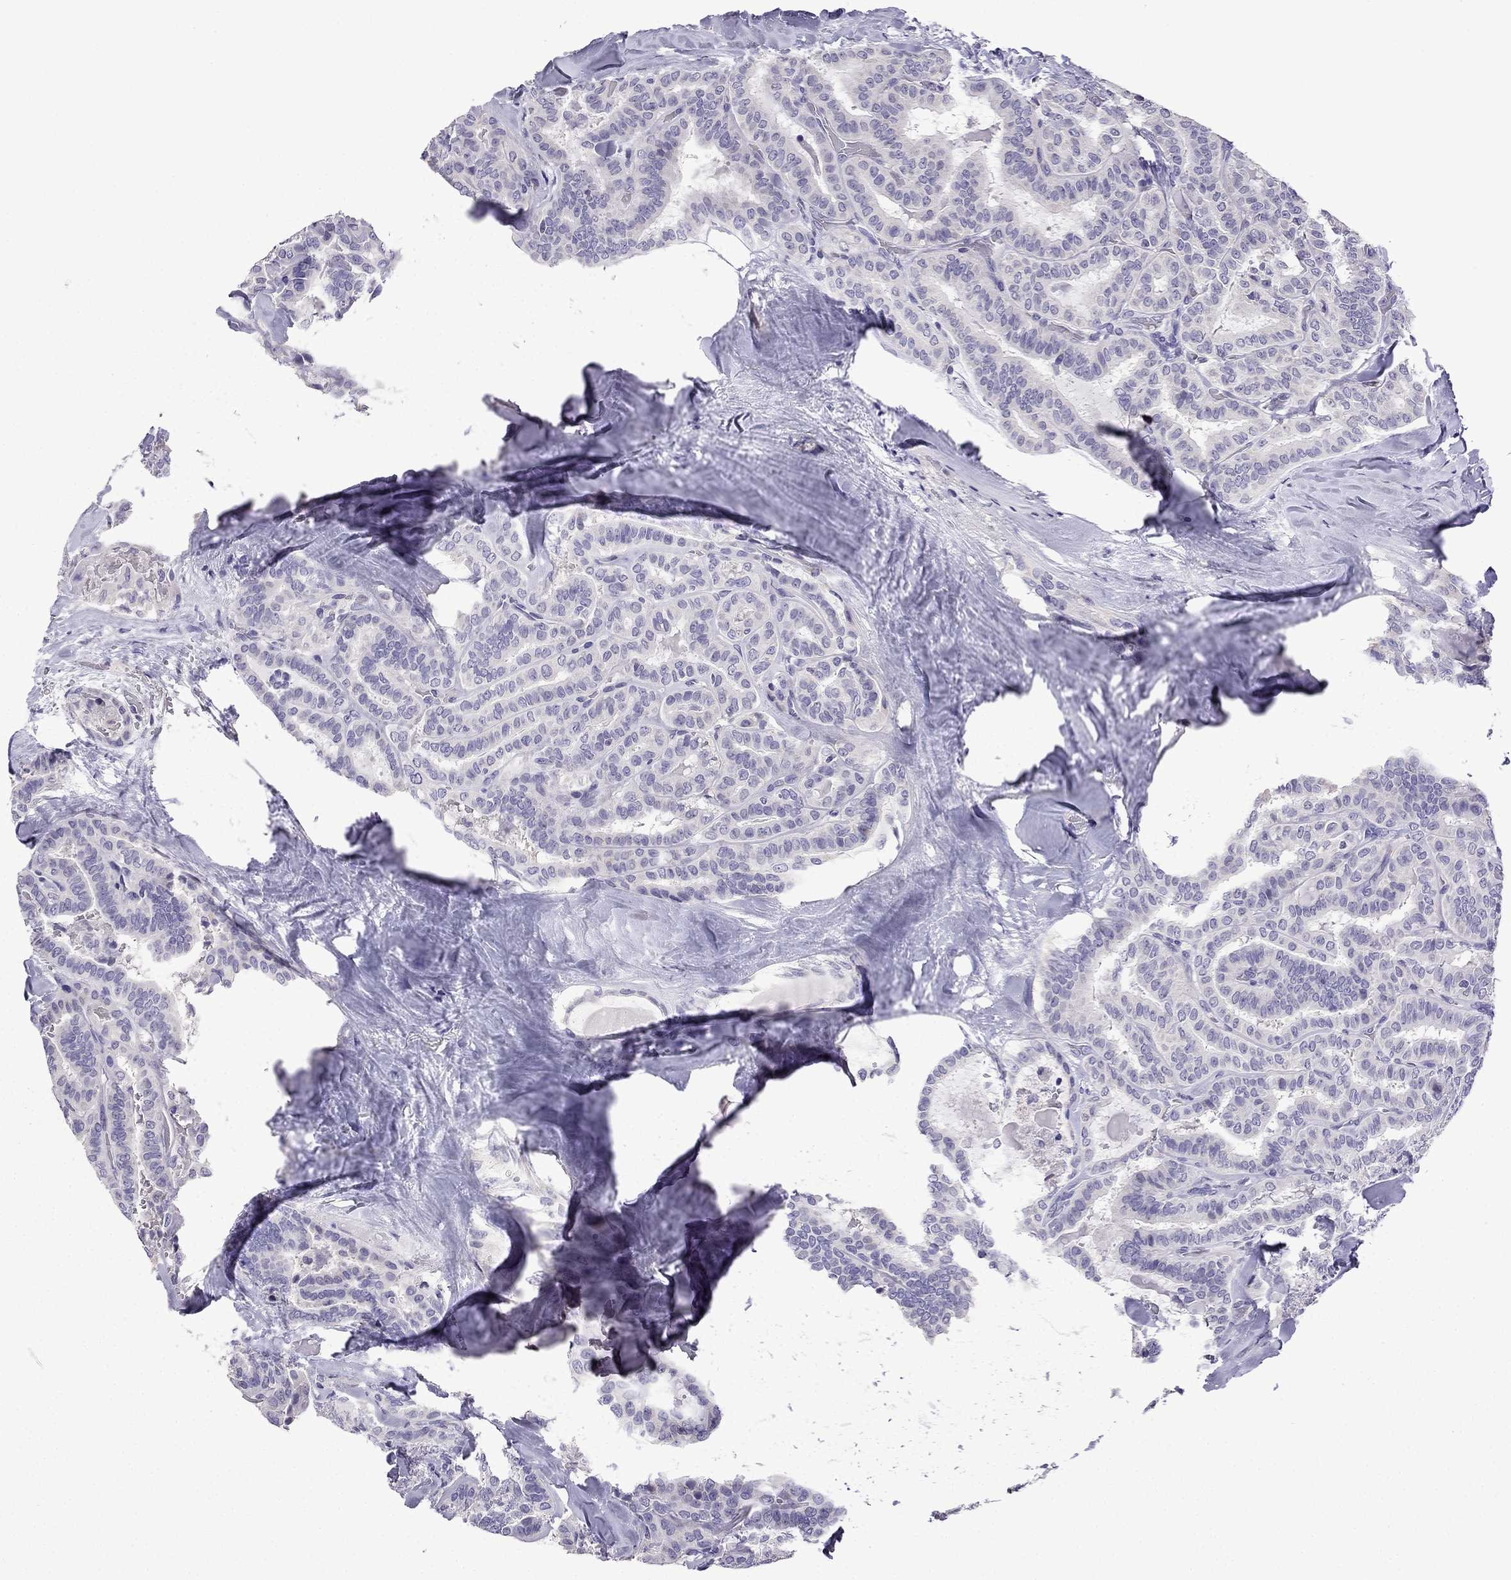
{"staining": {"intensity": "negative", "quantity": "none", "location": "none"}, "tissue": "thyroid cancer", "cell_type": "Tumor cells", "image_type": "cancer", "snomed": [{"axis": "morphology", "description": "Papillary adenocarcinoma, NOS"}, {"axis": "topography", "description": "Thyroid gland"}], "caption": "IHC histopathology image of neoplastic tissue: thyroid cancer (papillary adenocarcinoma) stained with DAB demonstrates no significant protein positivity in tumor cells. (Brightfield microscopy of DAB immunohistochemistry at high magnification).", "gene": "TTN", "patient": {"sex": "female", "age": 39}}